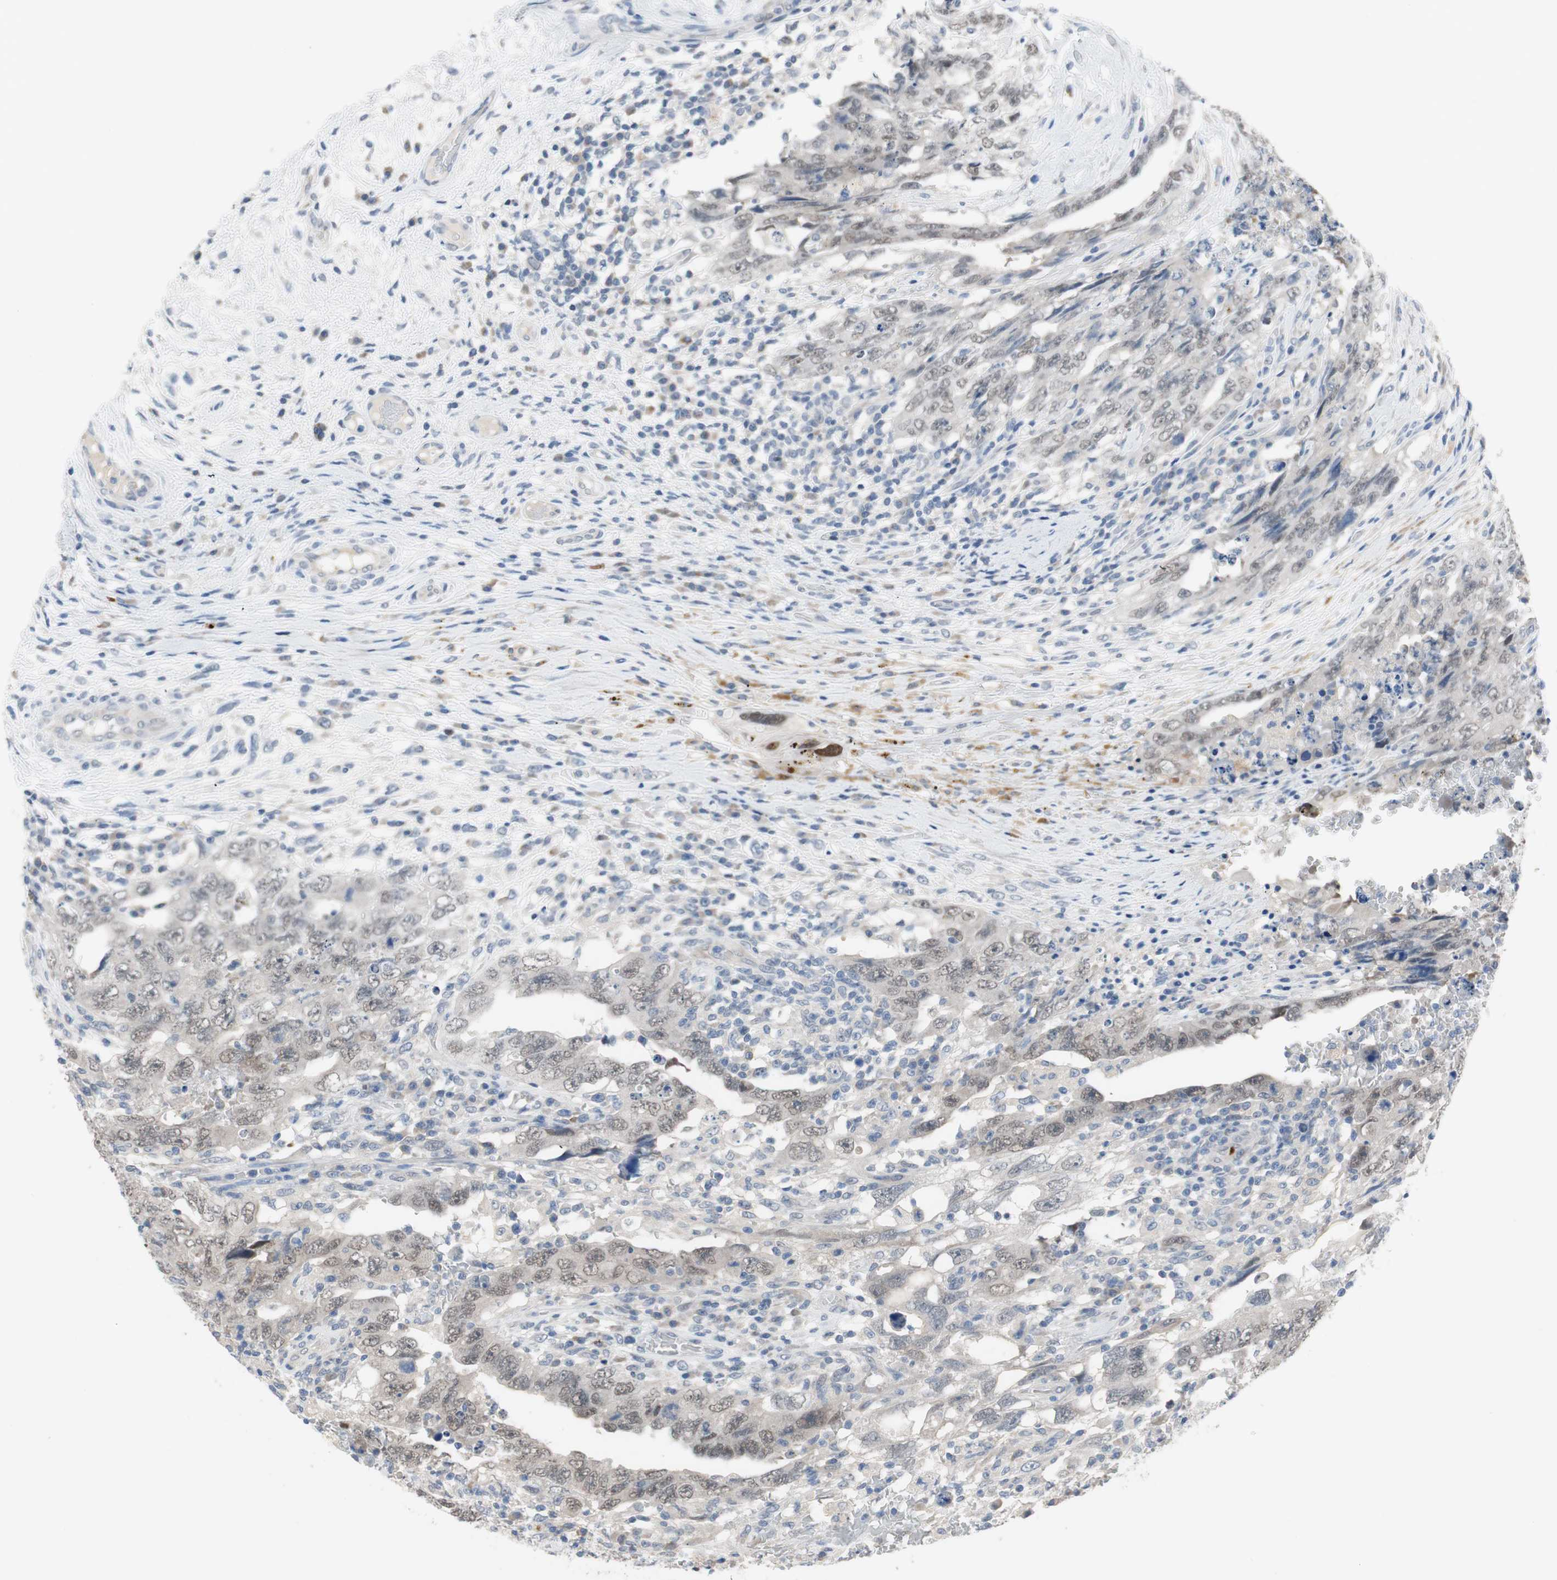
{"staining": {"intensity": "weak", "quantity": "25%-75%", "location": "nuclear"}, "tissue": "testis cancer", "cell_type": "Tumor cells", "image_type": "cancer", "snomed": [{"axis": "morphology", "description": "Carcinoma, Embryonal, NOS"}, {"axis": "topography", "description": "Testis"}], "caption": "Human testis cancer stained with a brown dye demonstrates weak nuclear positive expression in approximately 25%-75% of tumor cells.", "gene": "GRHL1", "patient": {"sex": "male", "age": 26}}